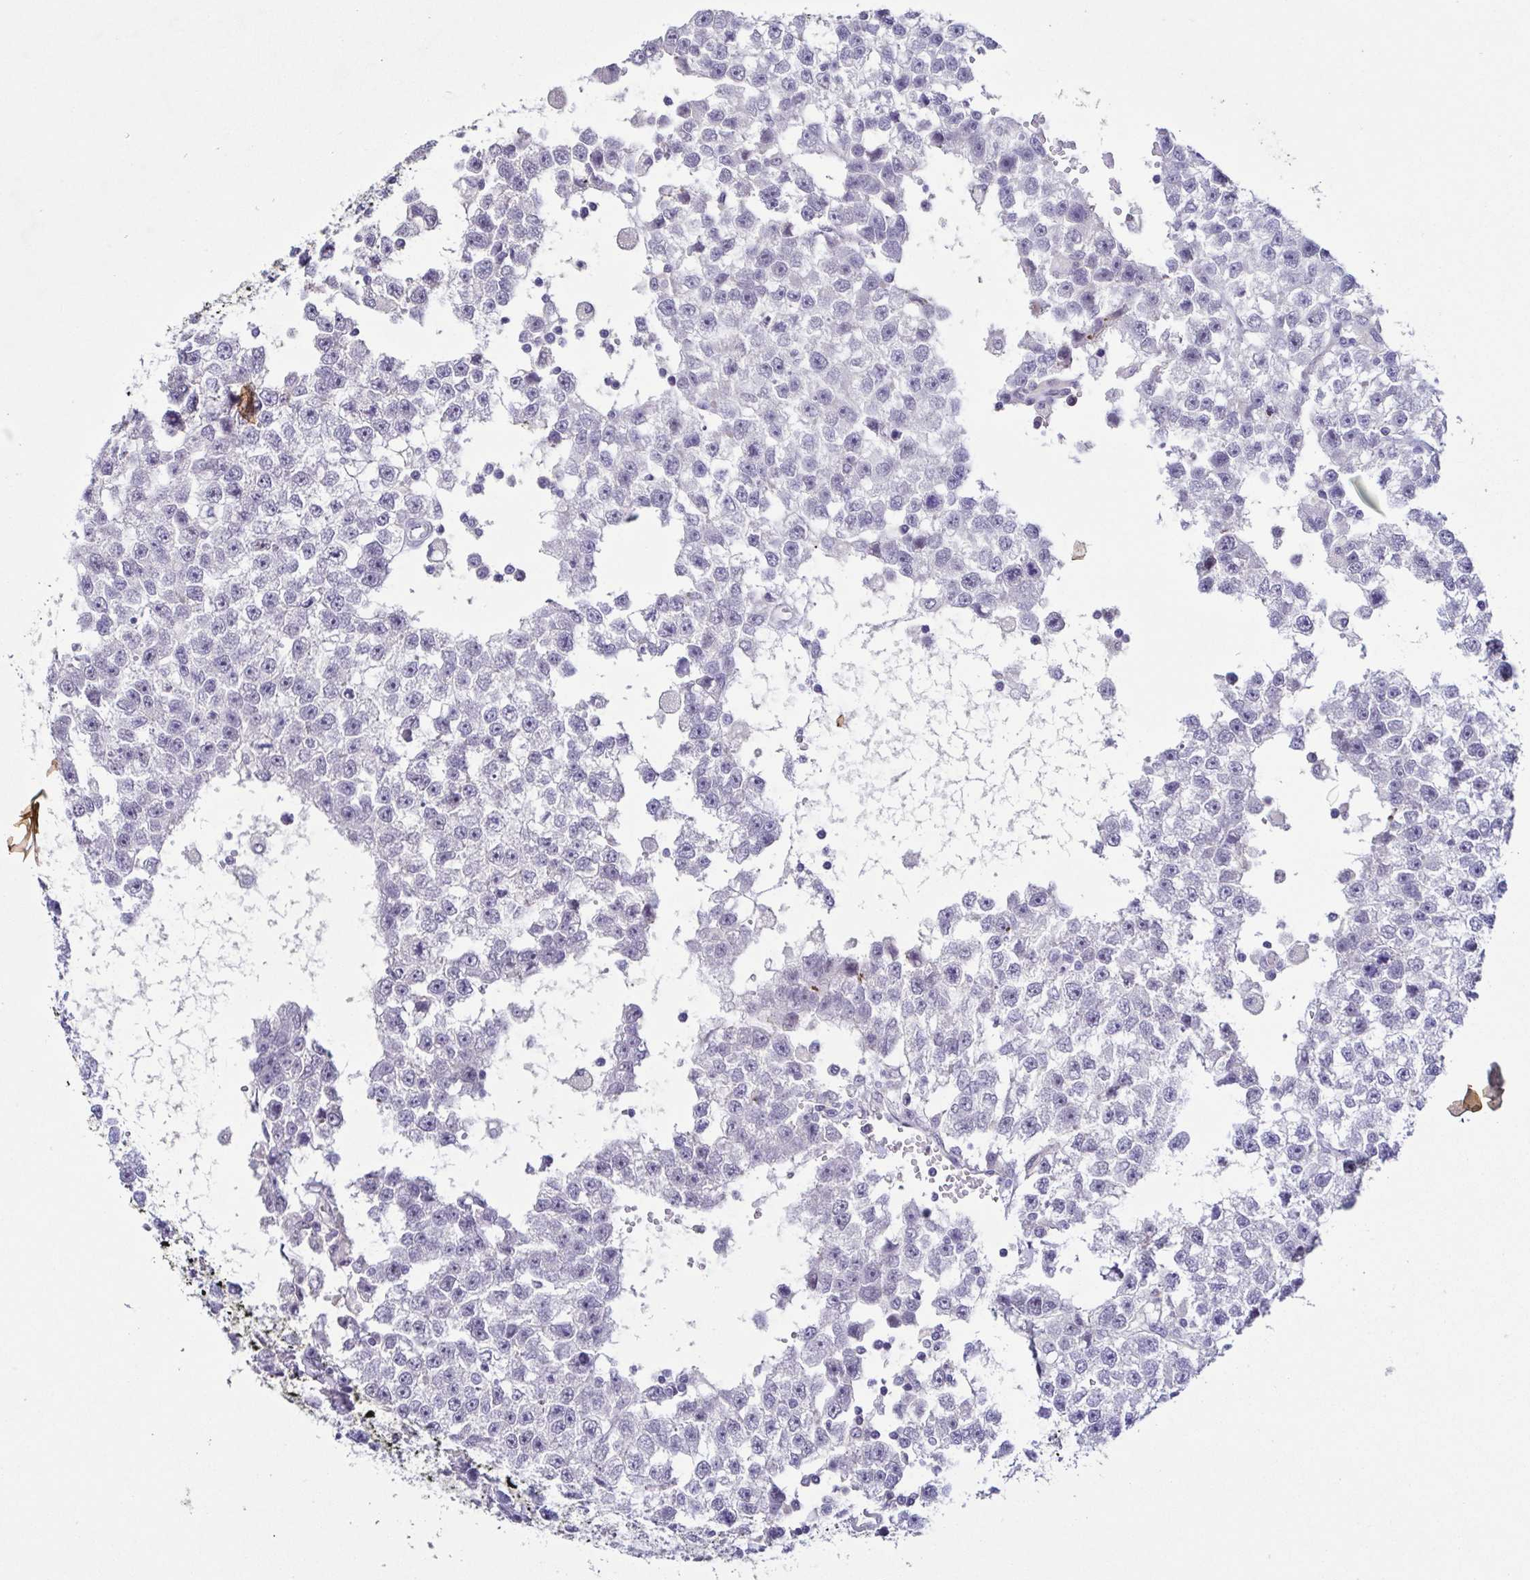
{"staining": {"intensity": "negative", "quantity": "none", "location": "none"}, "tissue": "testis cancer", "cell_type": "Tumor cells", "image_type": "cancer", "snomed": [{"axis": "morphology", "description": "Seminoma, NOS"}, {"axis": "topography", "description": "Testis"}], "caption": "An immunohistochemistry (IHC) photomicrograph of testis cancer is shown. There is no staining in tumor cells of testis cancer.", "gene": "TERT", "patient": {"sex": "male", "age": 34}}